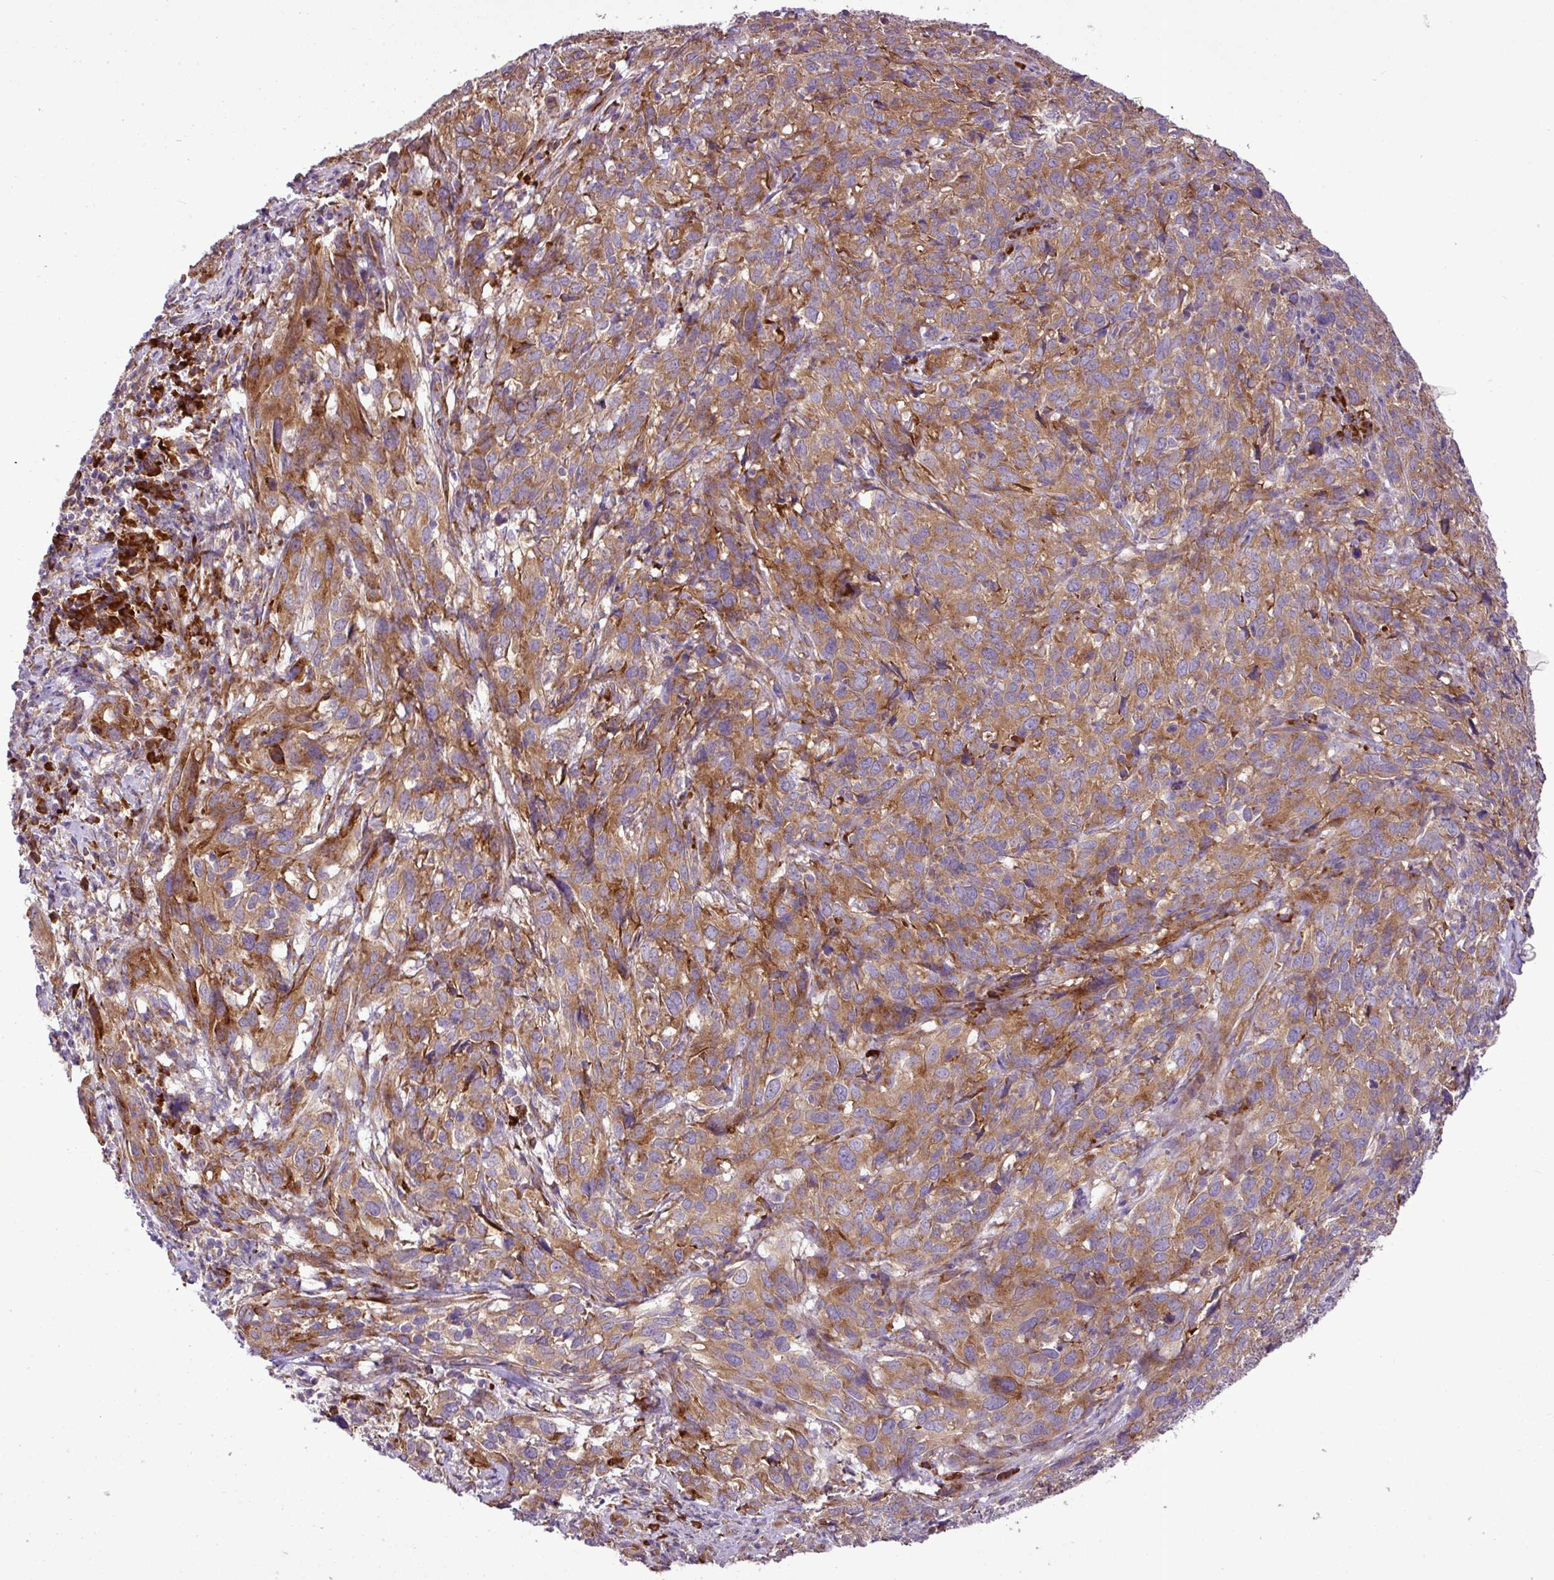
{"staining": {"intensity": "moderate", "quantity": ">75%", "location": "cytoplasmic/membranous"}, "tissue": "cervical cancer", "cell_type": "Tumor cells", "image_type": "cancer", "snomed": [{"axis": "morphology", "description": "Squamous cell carcinoma, NOS"}, {"axis": "topography", "description": "Cervix"}], "caption": "A histopathology image of human squamous cell carcinoma (cervical) stained for a protein exhibits moderate cytoplasmic/membranous brown staining in tumor cells.", "gene": "RPL13", "patient": {"sex": "female", "age": 51}}